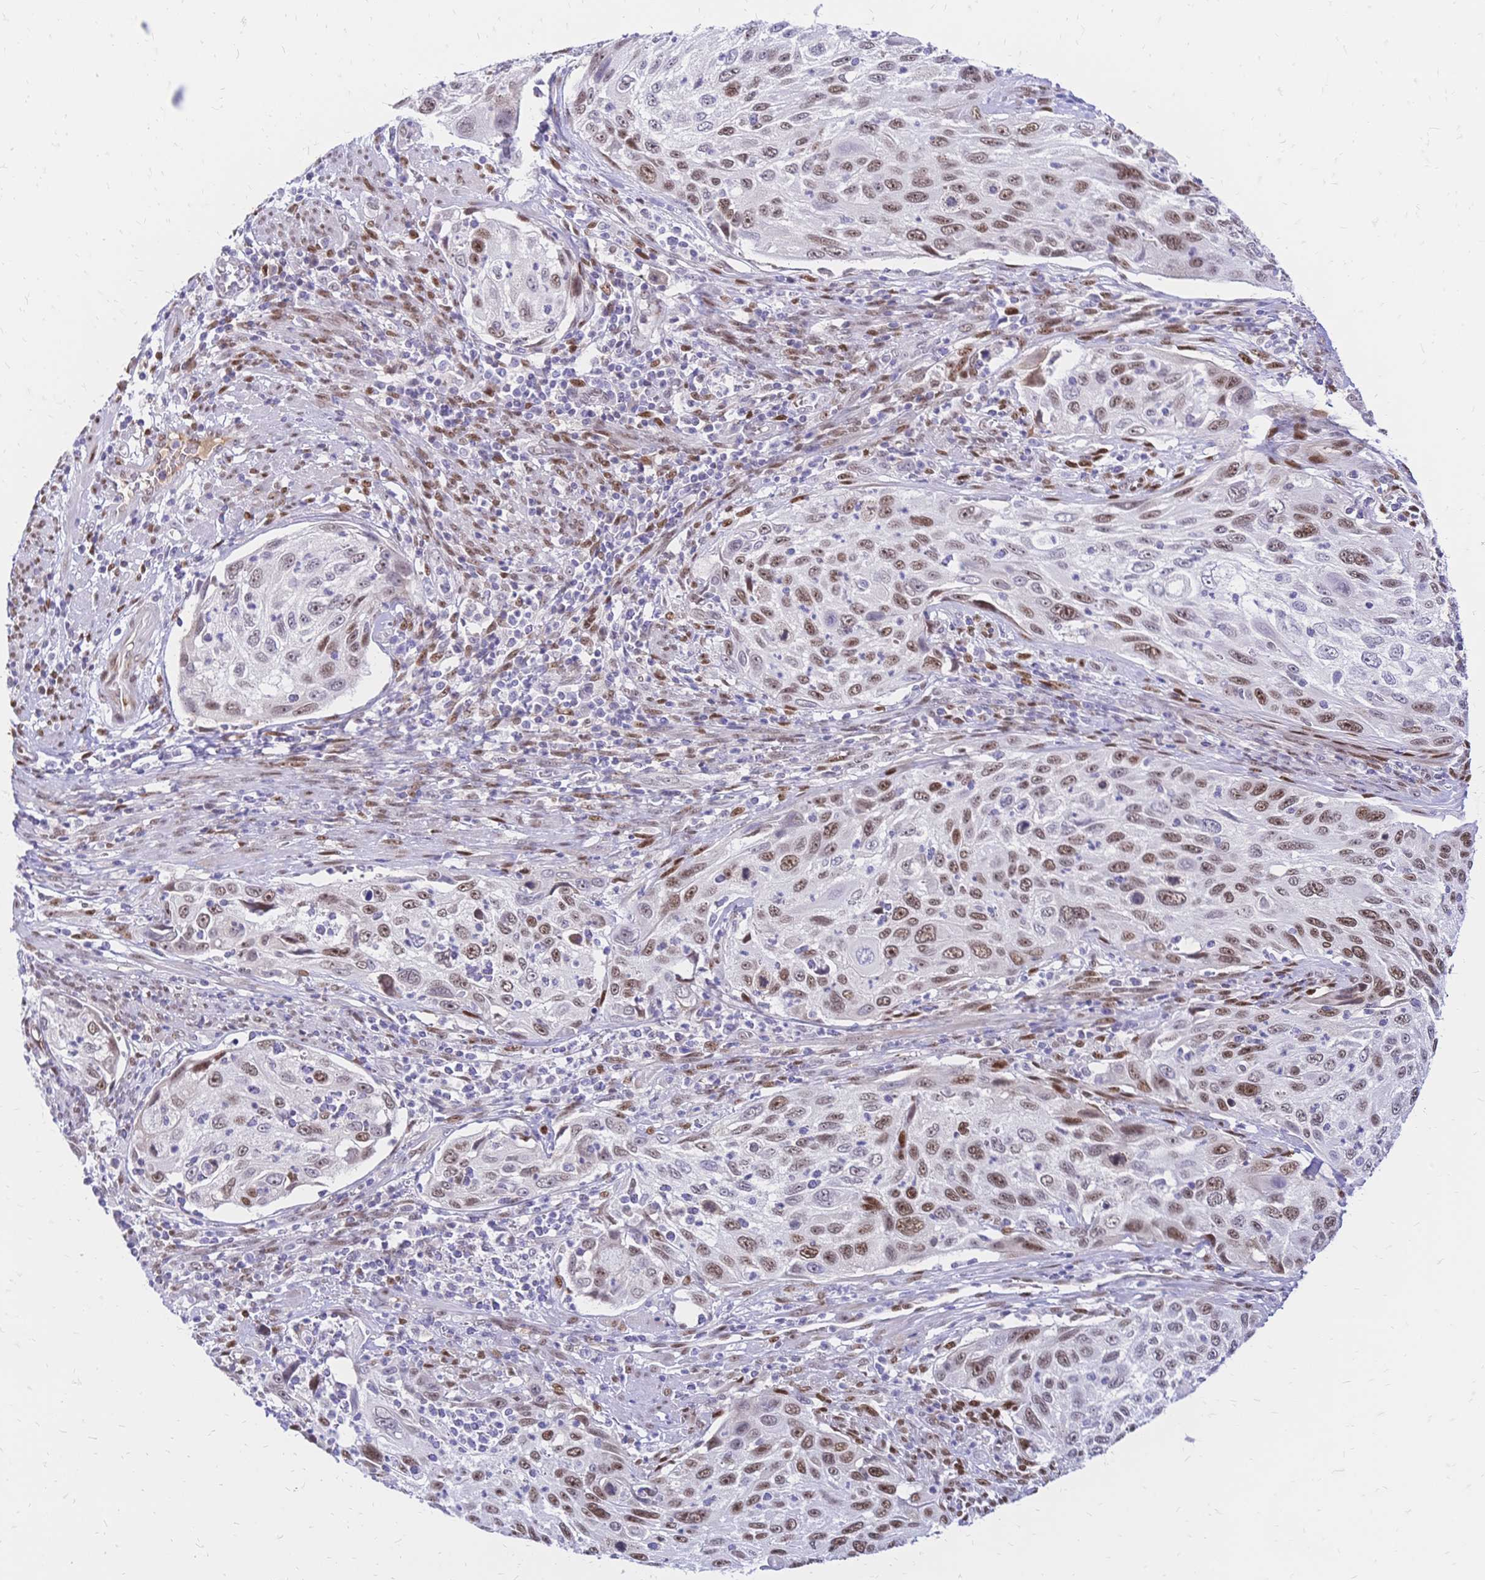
{"staining": {"intensity": "moderate", "quantity": "25%-75%", "location": "nuclear"}, "tissue": "cervical cancer", "cell_type": "Tumor cells", "image_type": "cancer", "snomed": [{"axis": "morphology", "description": "Squamous cell carcinoma, NOS"}, {"axis": "topography", "description": "Cervix"}], "caption": "The immunohistochemical stain shows moderate nuclear expression in tumor cells of cervical cancer (squamous cell carcinoma) tissue.", "gene": "NFIC", "patient": {"sex": "female", "age": 70}}